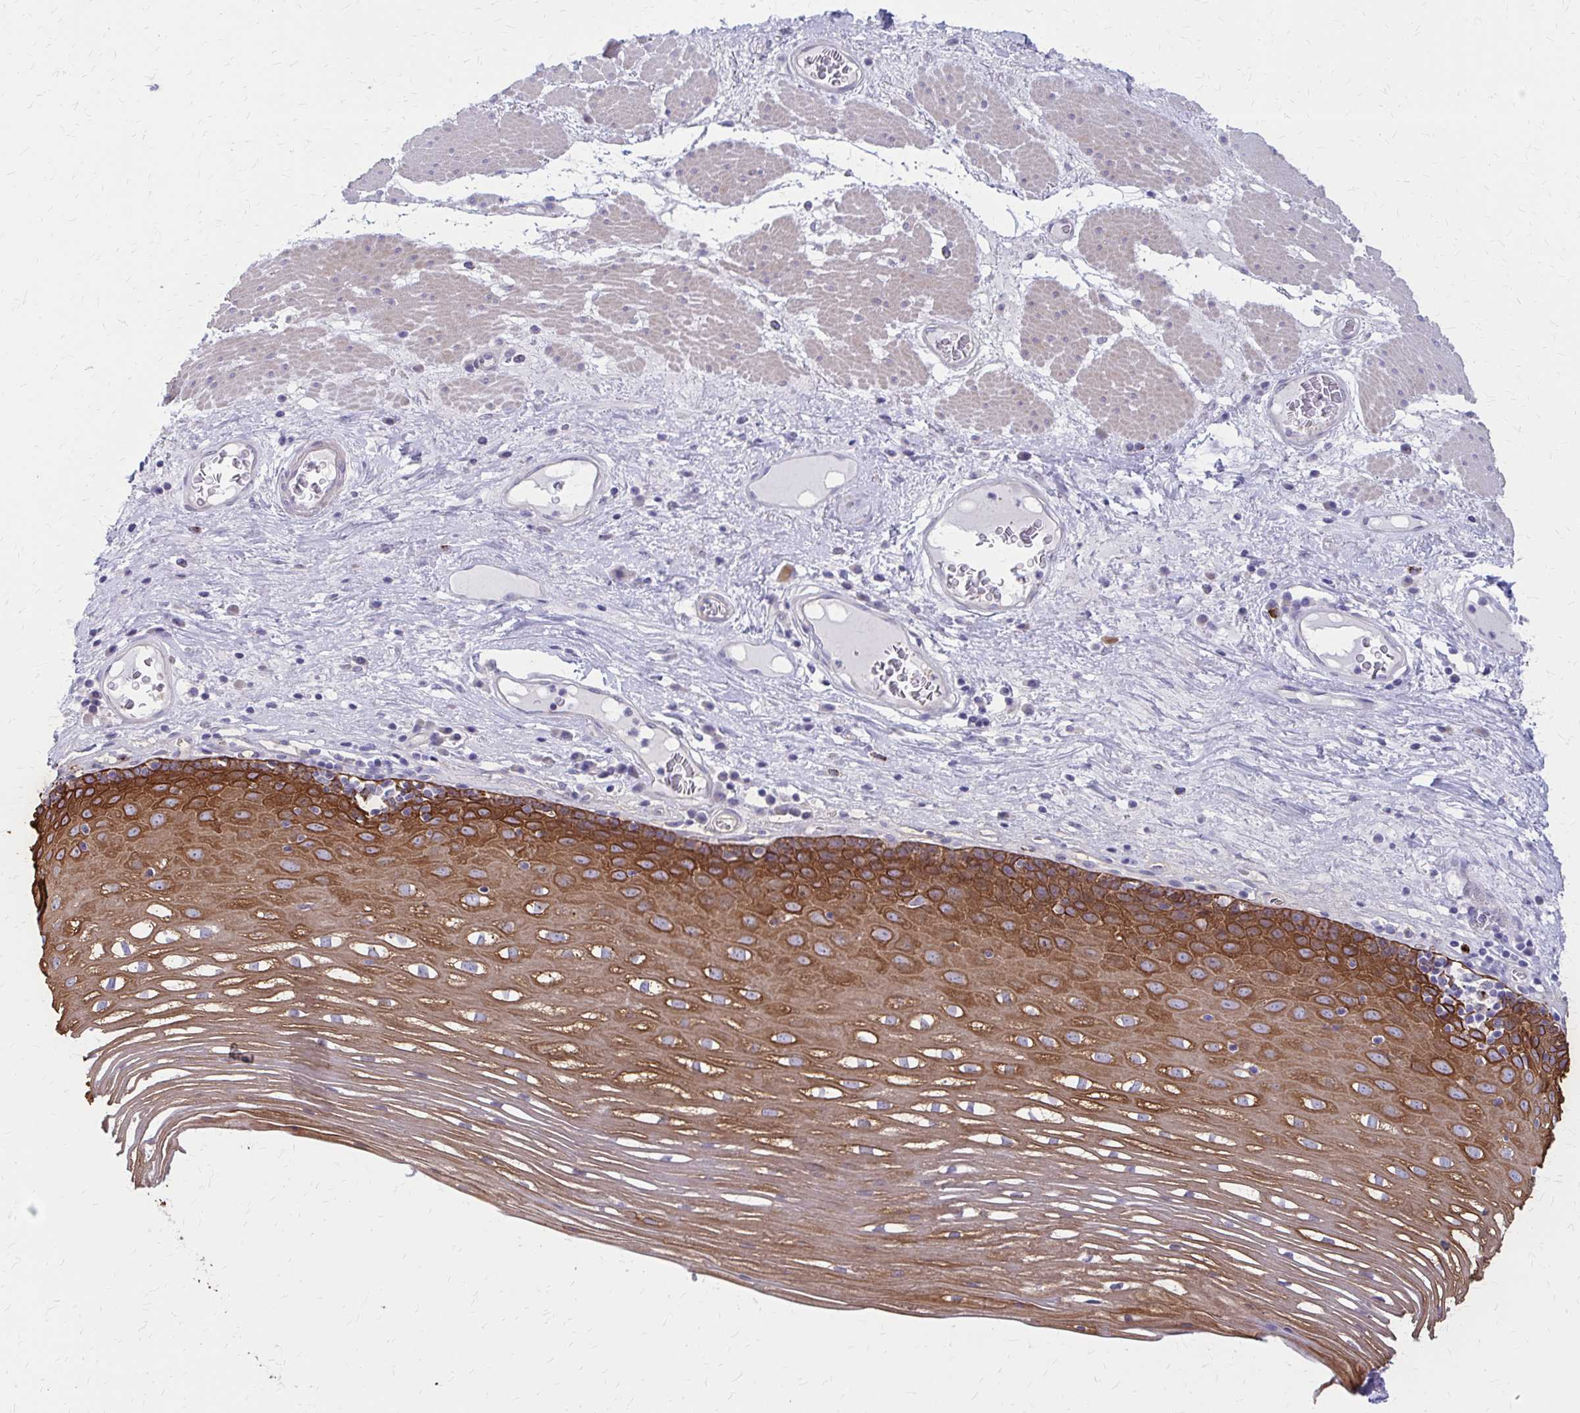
{"staining": {"intensity": "strong", "quantity": ">75%", "location": "cytoplasmic/membranous"}, "tissue": "esophagus", "cell_type": "Squamous epithelial cells", "image_type": "normal", "snomed": [{"axis": "morphology", "description": "Normal tissue, NOS"}, {"axis": "topography", "description": "Esophagus"}], "caption": "An immunohistochemistry micrograph of normal tissue is shown. Protein staining in brown labels strong cytoplasmic/membranous positivity in esophagus within squamous epithelial cells. (brown staining indicates protein expression, while blue staining denotes nuclei).", "gene": "GLYATL2", "patient": {"sex": "male", "age": 62}}